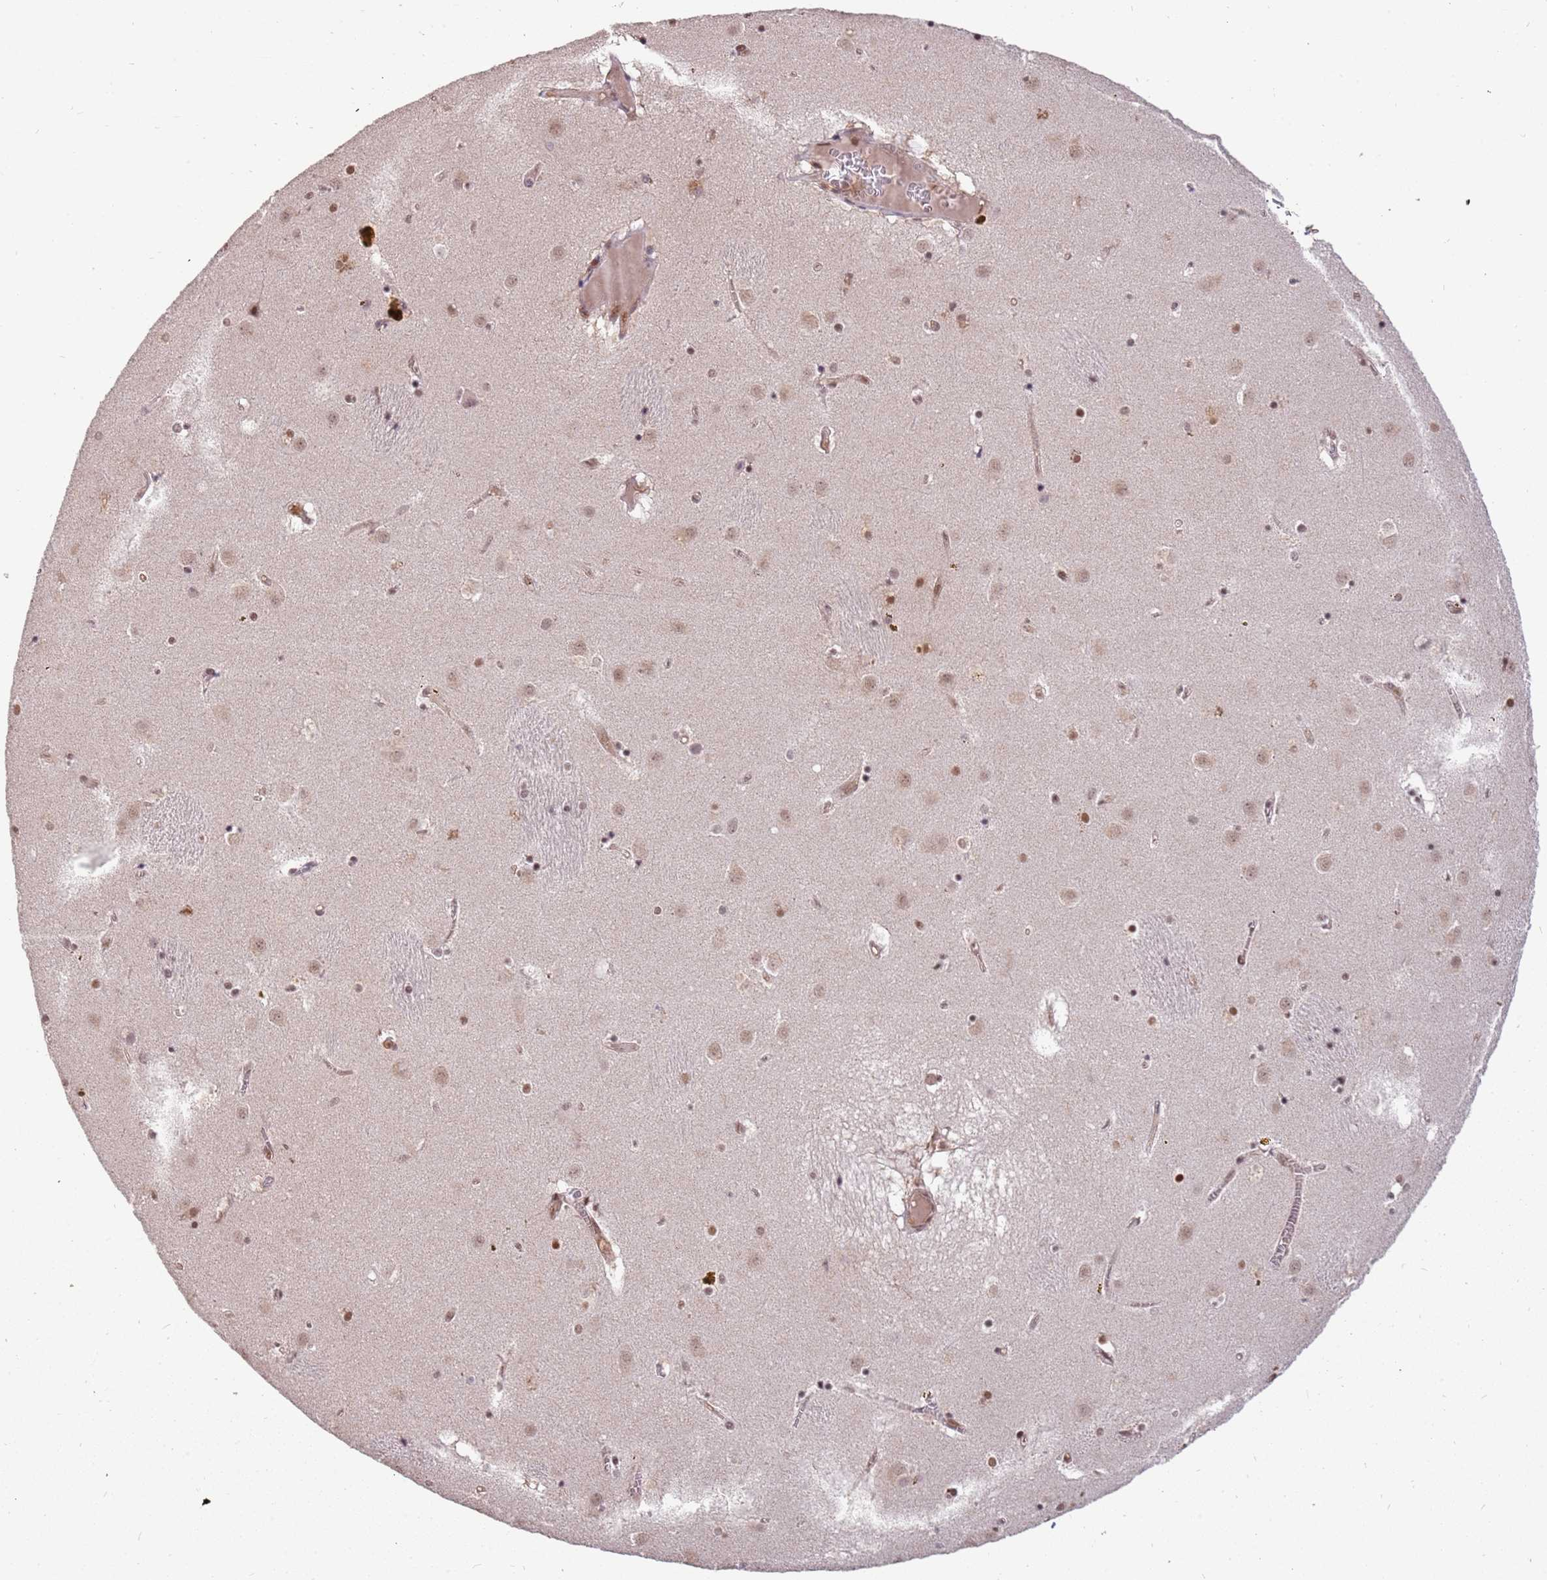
{"staining": {"intensity": "weak", "quantity": "<25%", "location": "cytoplasmic/membranous,nuclear"}, "tissue": "caudate", "cell_type": "Glial cells", "image_type": "normal", "snomed": [{"axis": "morphology", "description": "Normal tissue, NOS"}, {"axis": "topography", "description": "Lateral ventricle wall"}], "caption": "The IHC image has no significant expression in glial cells of caudate.", "gene": "GBP2", "patient": {"sex": "male", "age": 70}}